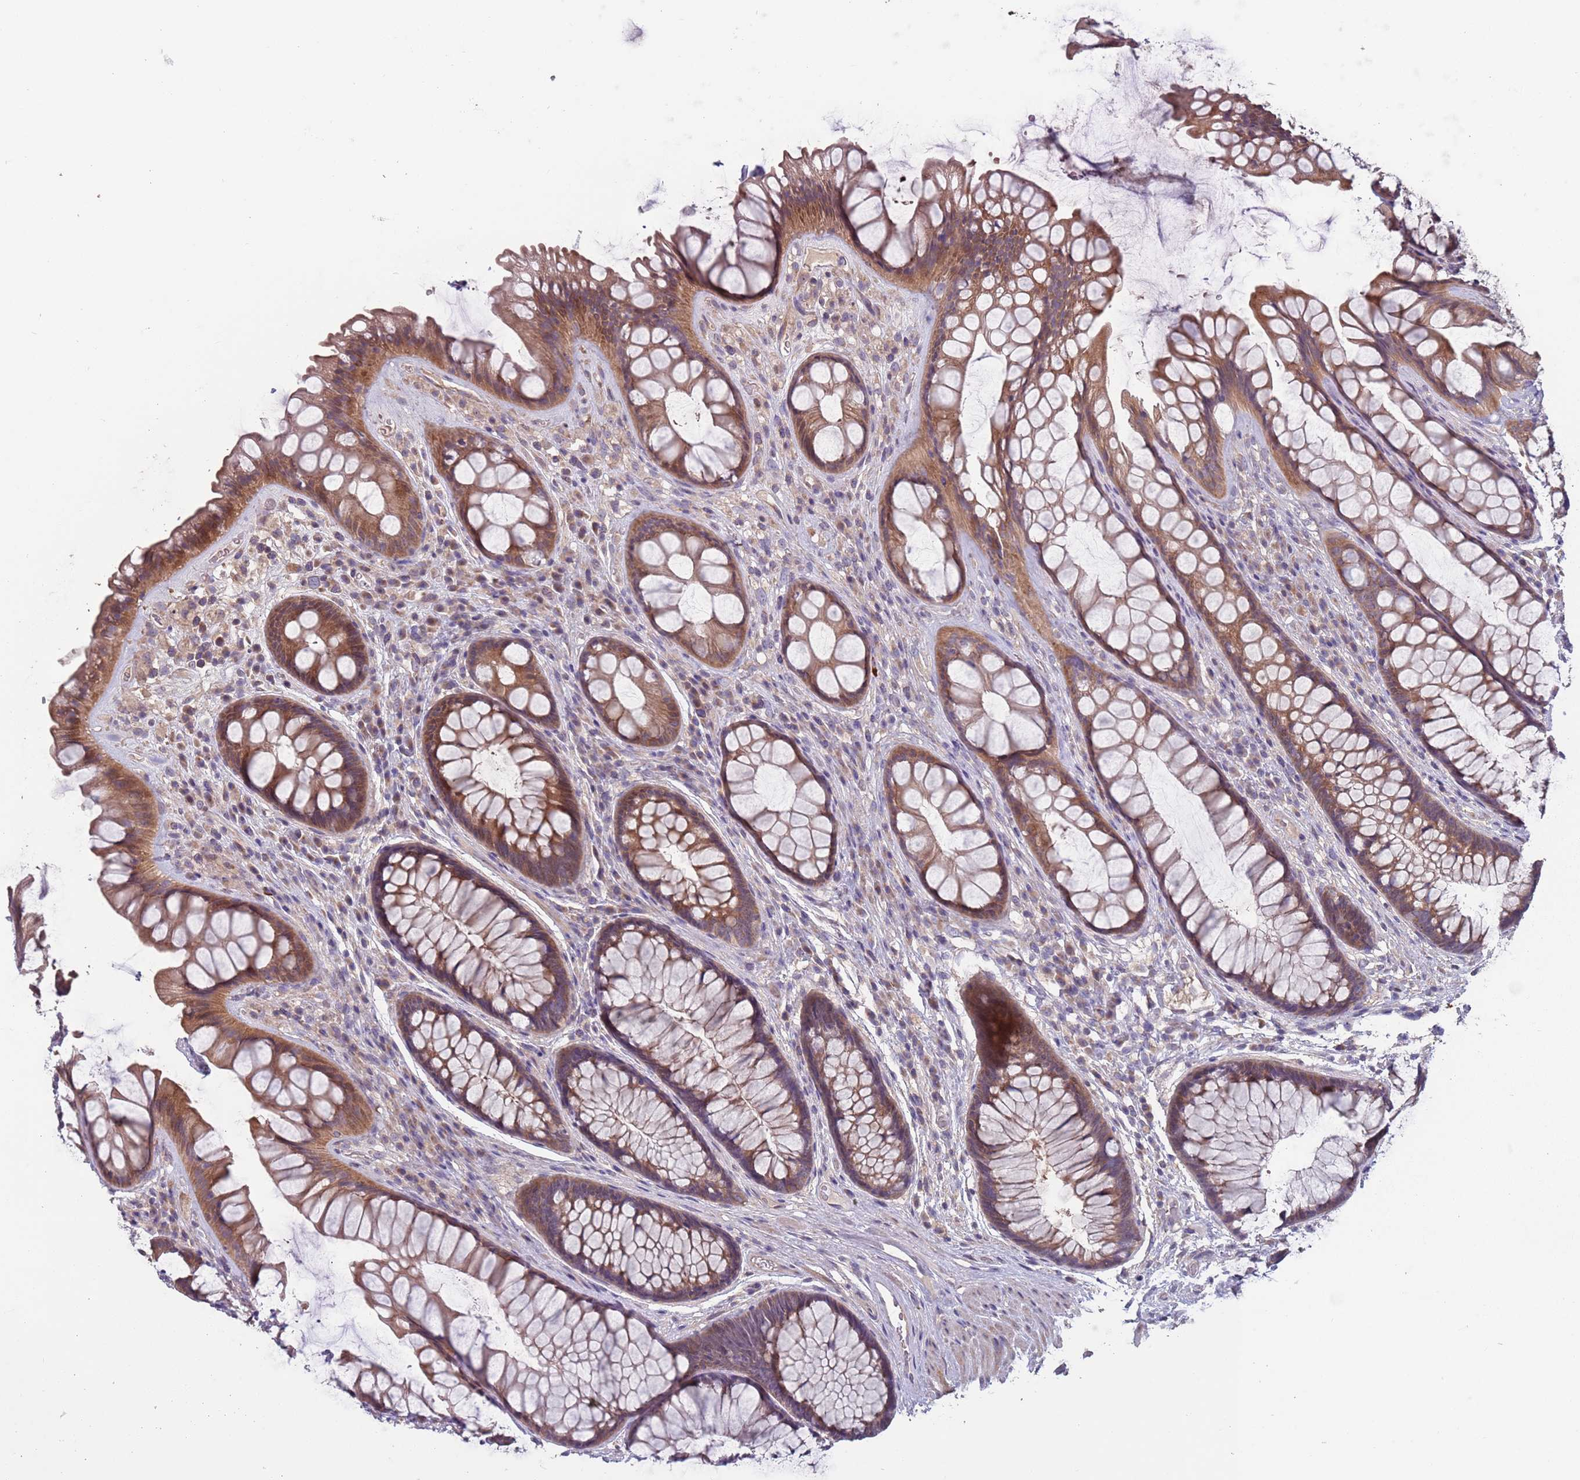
{"staining": {"intensity": "moderate", "quantity": ">75%", "location": "cytoplasmic/membranous"}, "tissue": "rectum", "cell_type": "Glandular cells", "image_type": "normal", "snomed": [{"axis": "morphology", "description": "Normal tissue, NOS"}, {"axis": "topography", "description": "Rectum"}], "caption": "This is an image of immunohistochemistry (IHC) staining of normal rectum, which shows moderate positivity in the cytoplasmic/membranous of glandular cells.", "gene": "MBD3L1", "patient": {"sex": "male", "age": 74}}